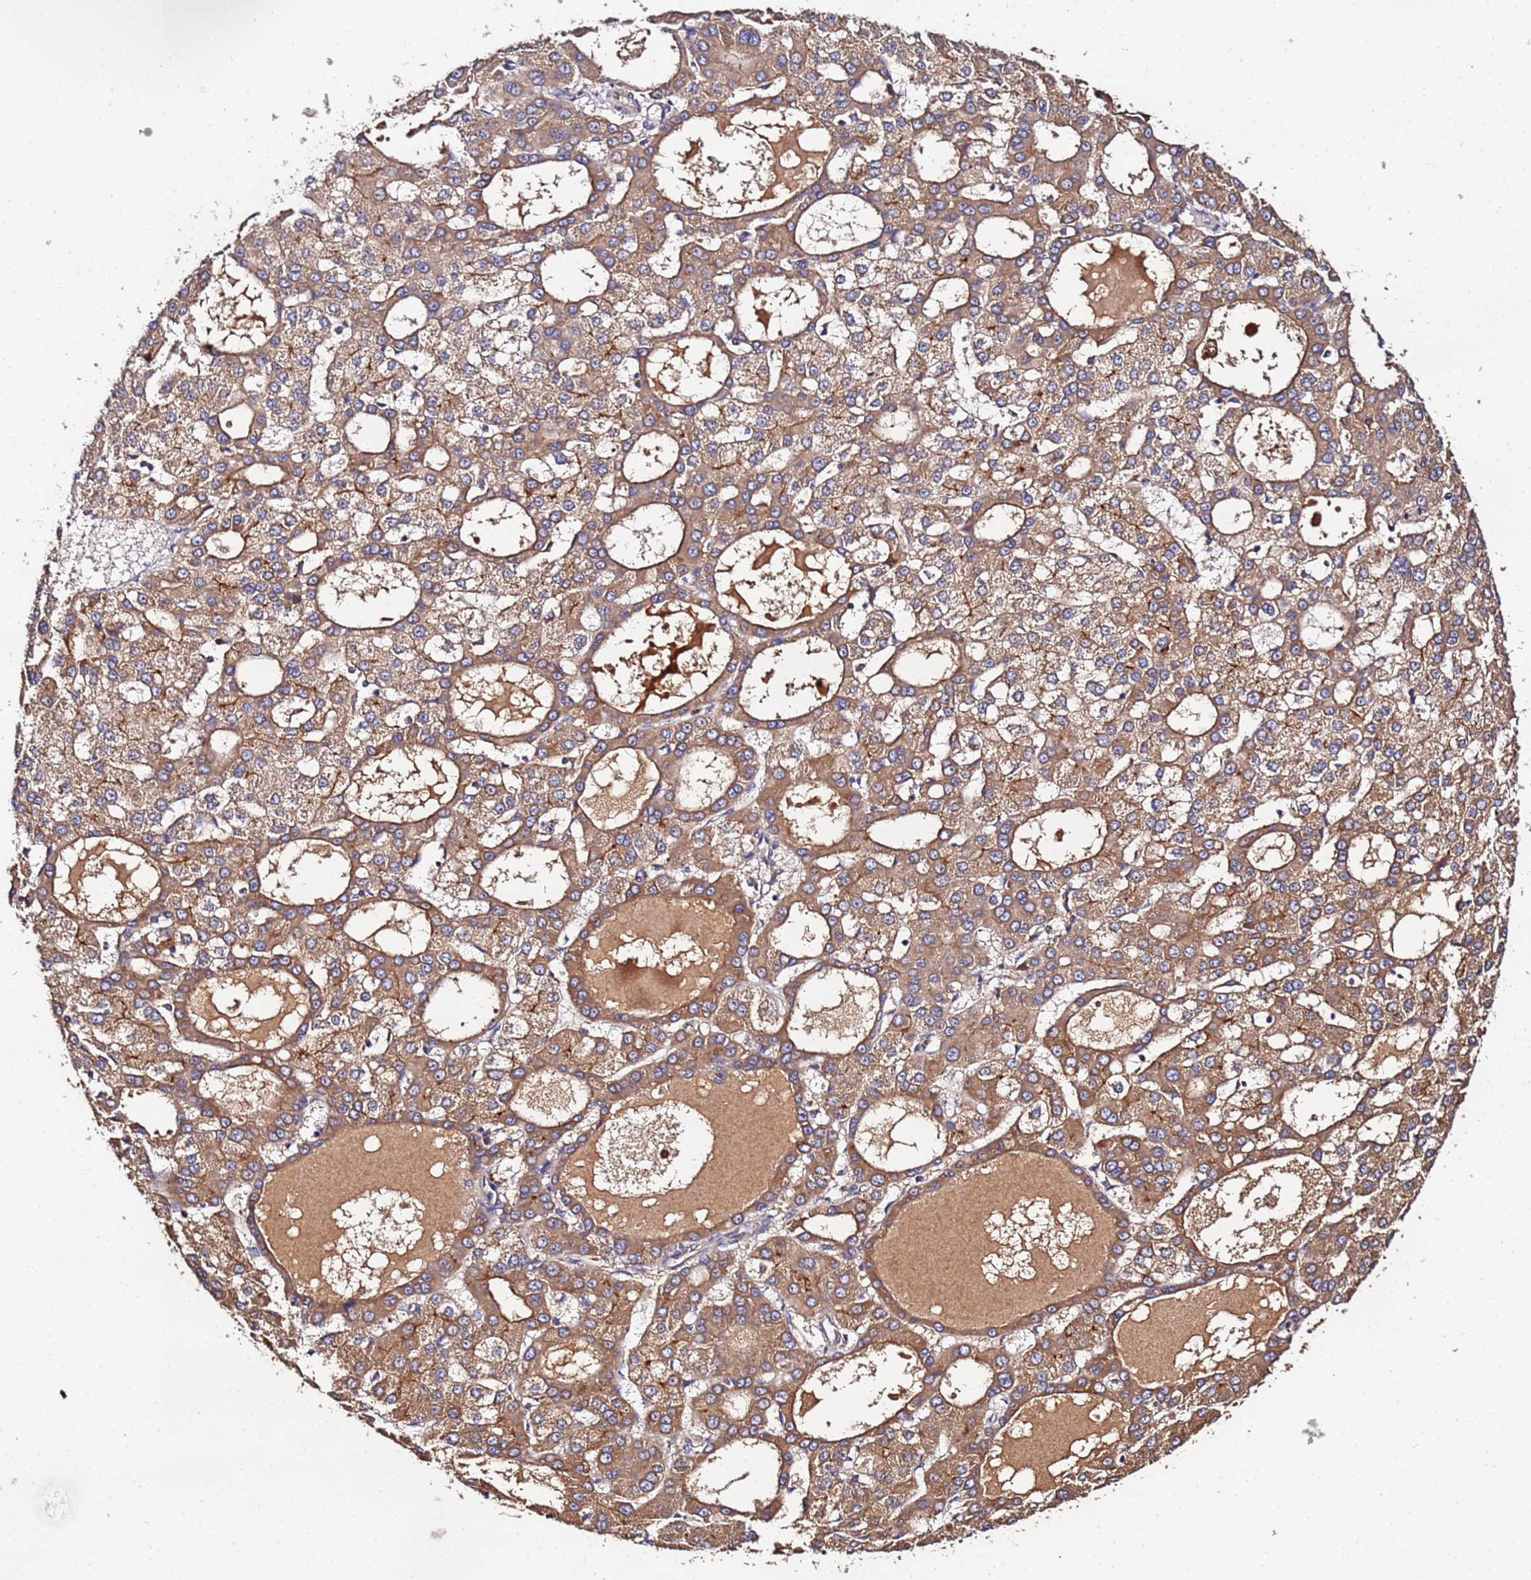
{"staining": {"intensity": "moderate", "quantity": ">75%", "location": "cytoplasmic/membranous"}, "tissue": "liver cancer", "cell_type": "Tumor cells", "image_type": "cancer", "snomed": [{"axis": "morphology", "description": "Carcinoma, Hepatocellular, NOS"}, {"axis": "topography", "description": "Liver"}], "caption": "An immunohistochemistry (IHC) histopathology image of tumor tissue is shown. Protein staining in brown labels moderate cytoplasmic/membranous positivity in liver hepatocellular carcinoma within tumor cells.", "gene": "MTERF1", "patient": {"sex": "male", "age": 47}}